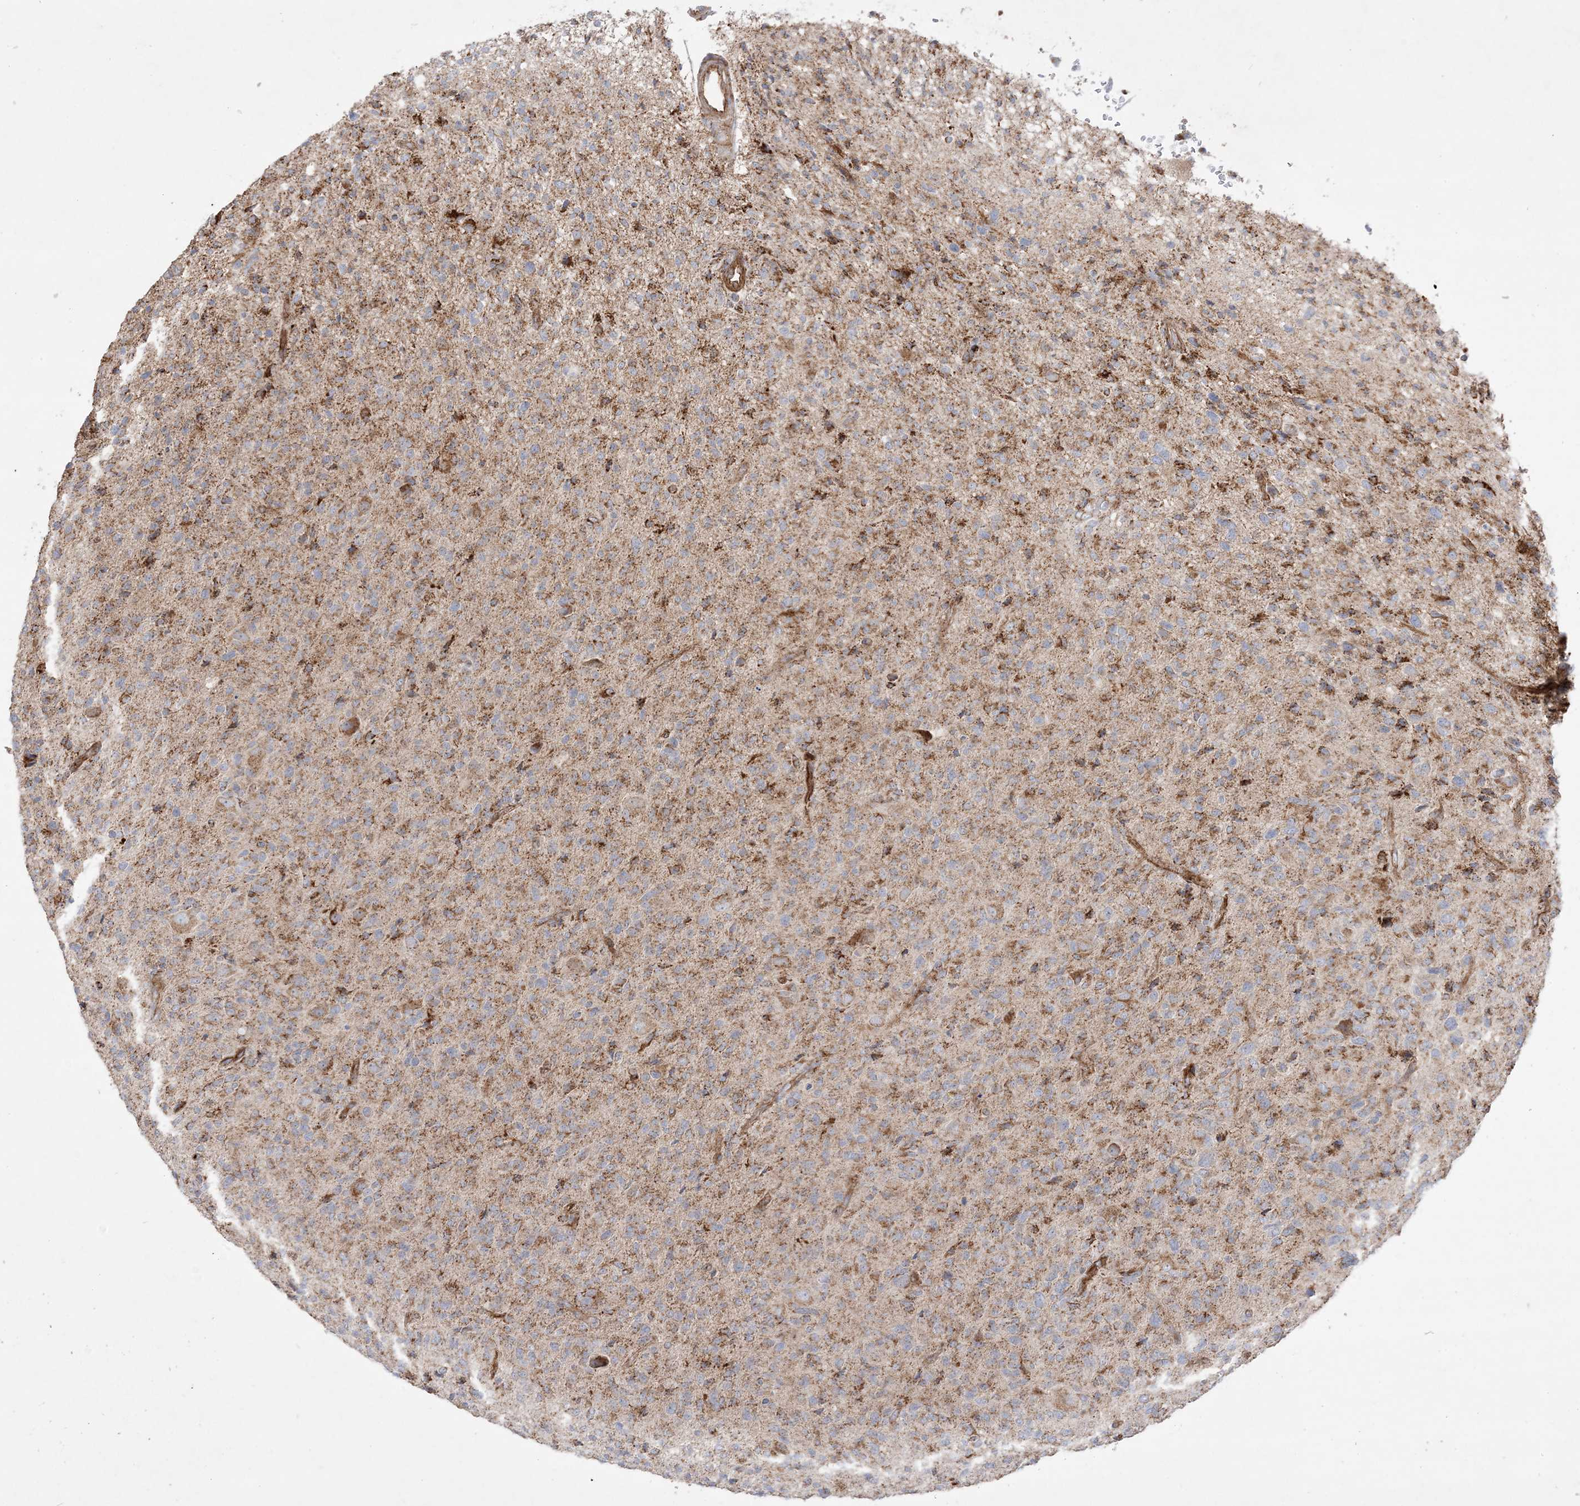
{"staining": {"intensity": "moderate", "quantity": ">75%", "location": "cytoplasmic/membranous"}, "tissue": "glioma", "cell_type": "Tumor cells", "image_type": "cancer", "snomed": [{"axis": "morphology", "description": "Glioma, malignant, High grade"}, {"axis": "topography", "description": "Brain"}], "caption": "Protein analysis of glioma tissue shows moderate cytoplasmic/membranous staining in approximately >75% of tumor cells. (Stains: DAB in brown, nuclei in blue, Microscopy: brightfield microscopy at high magnification).", "gene": "NDUFAF3", "patient": {"sex": "female", "age": 57}}